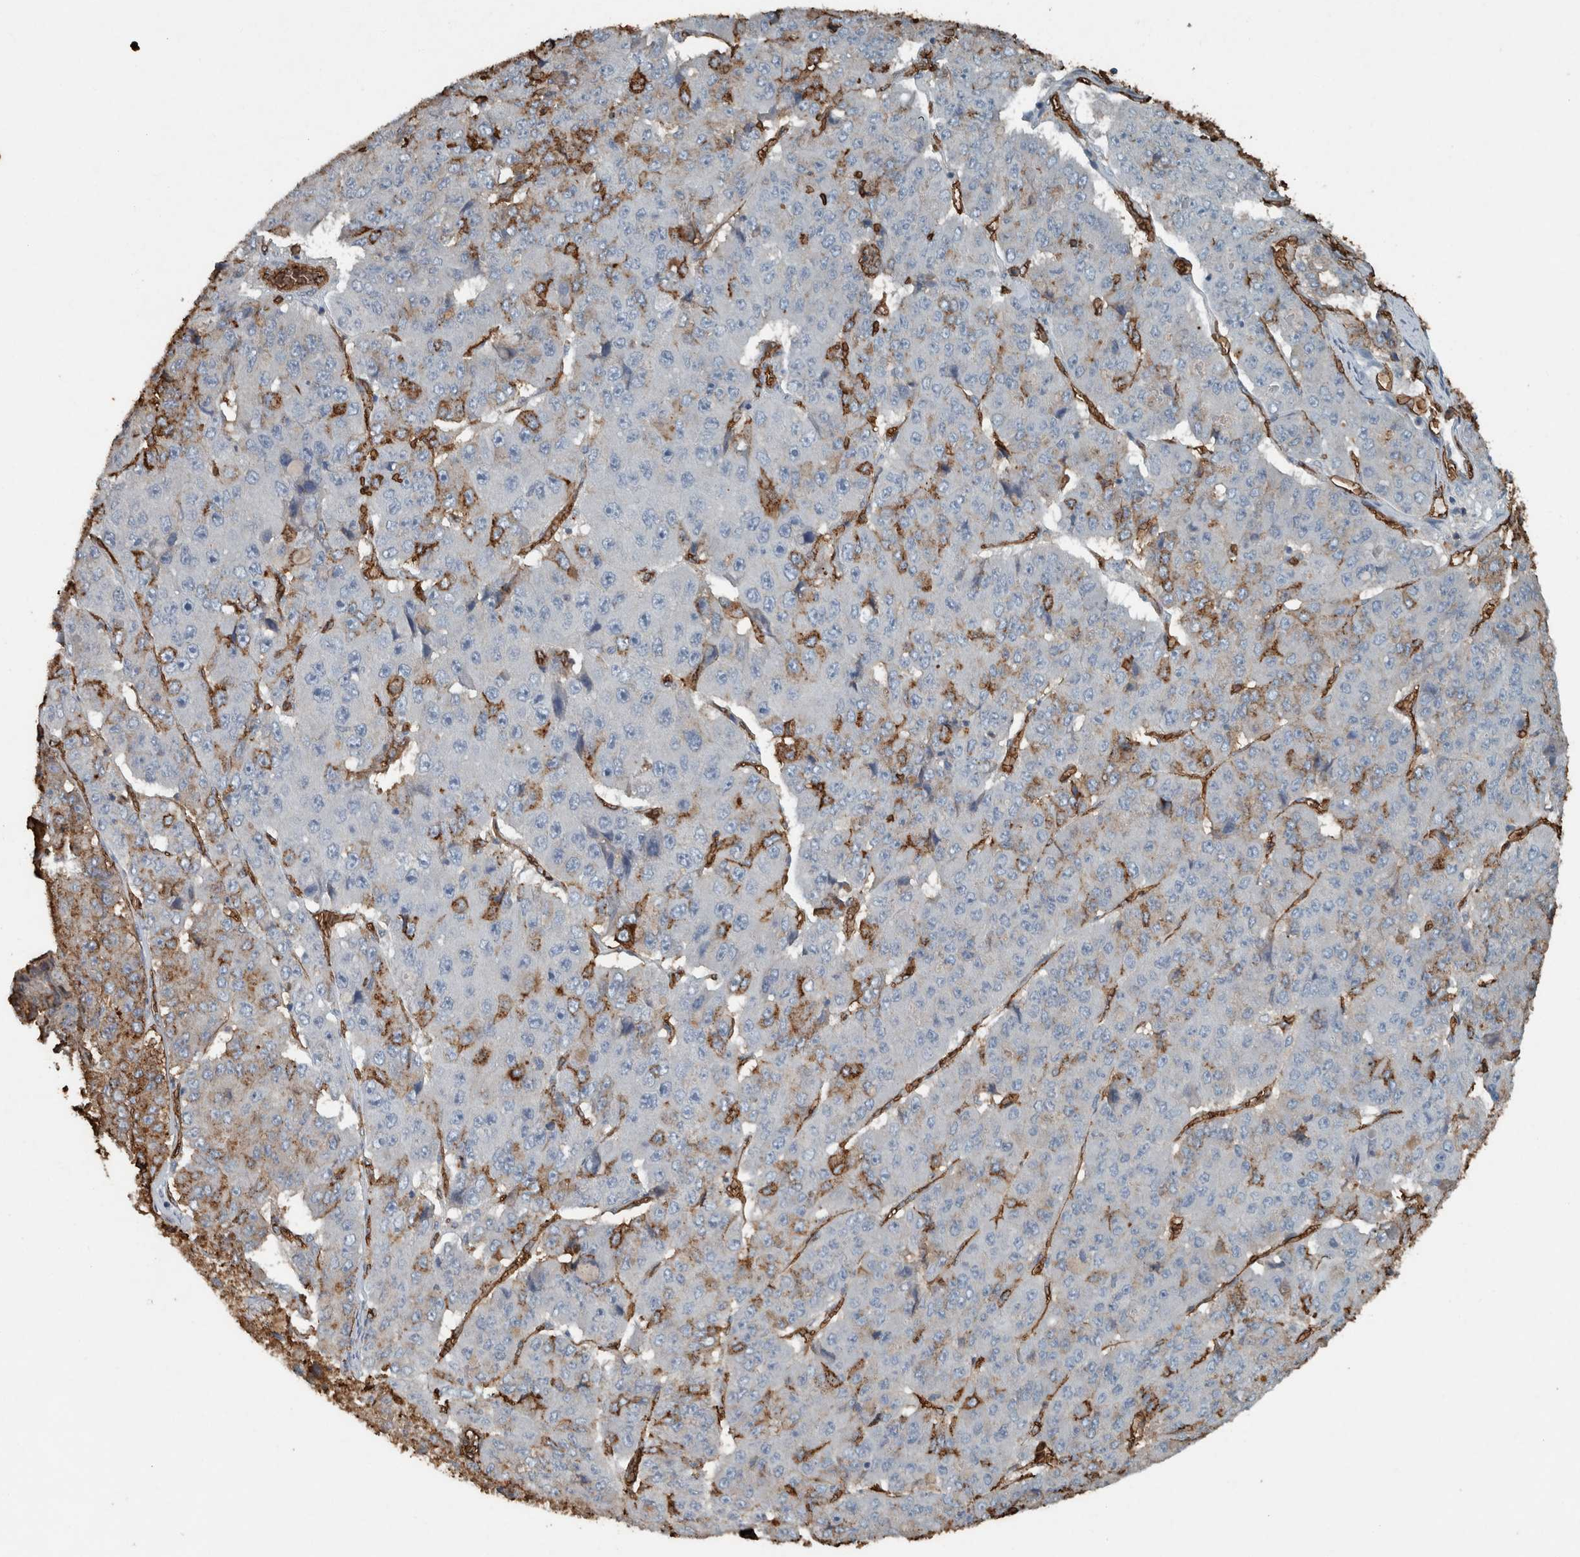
{"staining": {"intensity": "moderate", "quantity": "<25%", "location": "cytoplasmic/membranous"}, "tissue": "pancreatic cancer", "cell_type": "Tumor cells", "image_type": "cancer", "snomed": [{"axis": "morphology", "description": "Adenocarcinoma, NOS"}, {"axis": "topography", "description": "Pancreas"}], "caption": "Immunohistochemistry (IHC) histopathology image of human pancreatic adenocarcinoma stained for a protein (brown), which demonstrates low levels of moderate cytoplasmic/membranous positivity in about <25% of tumor cells.", "gene": "LBP", "patient": {"sex": "male", "age": 50}}